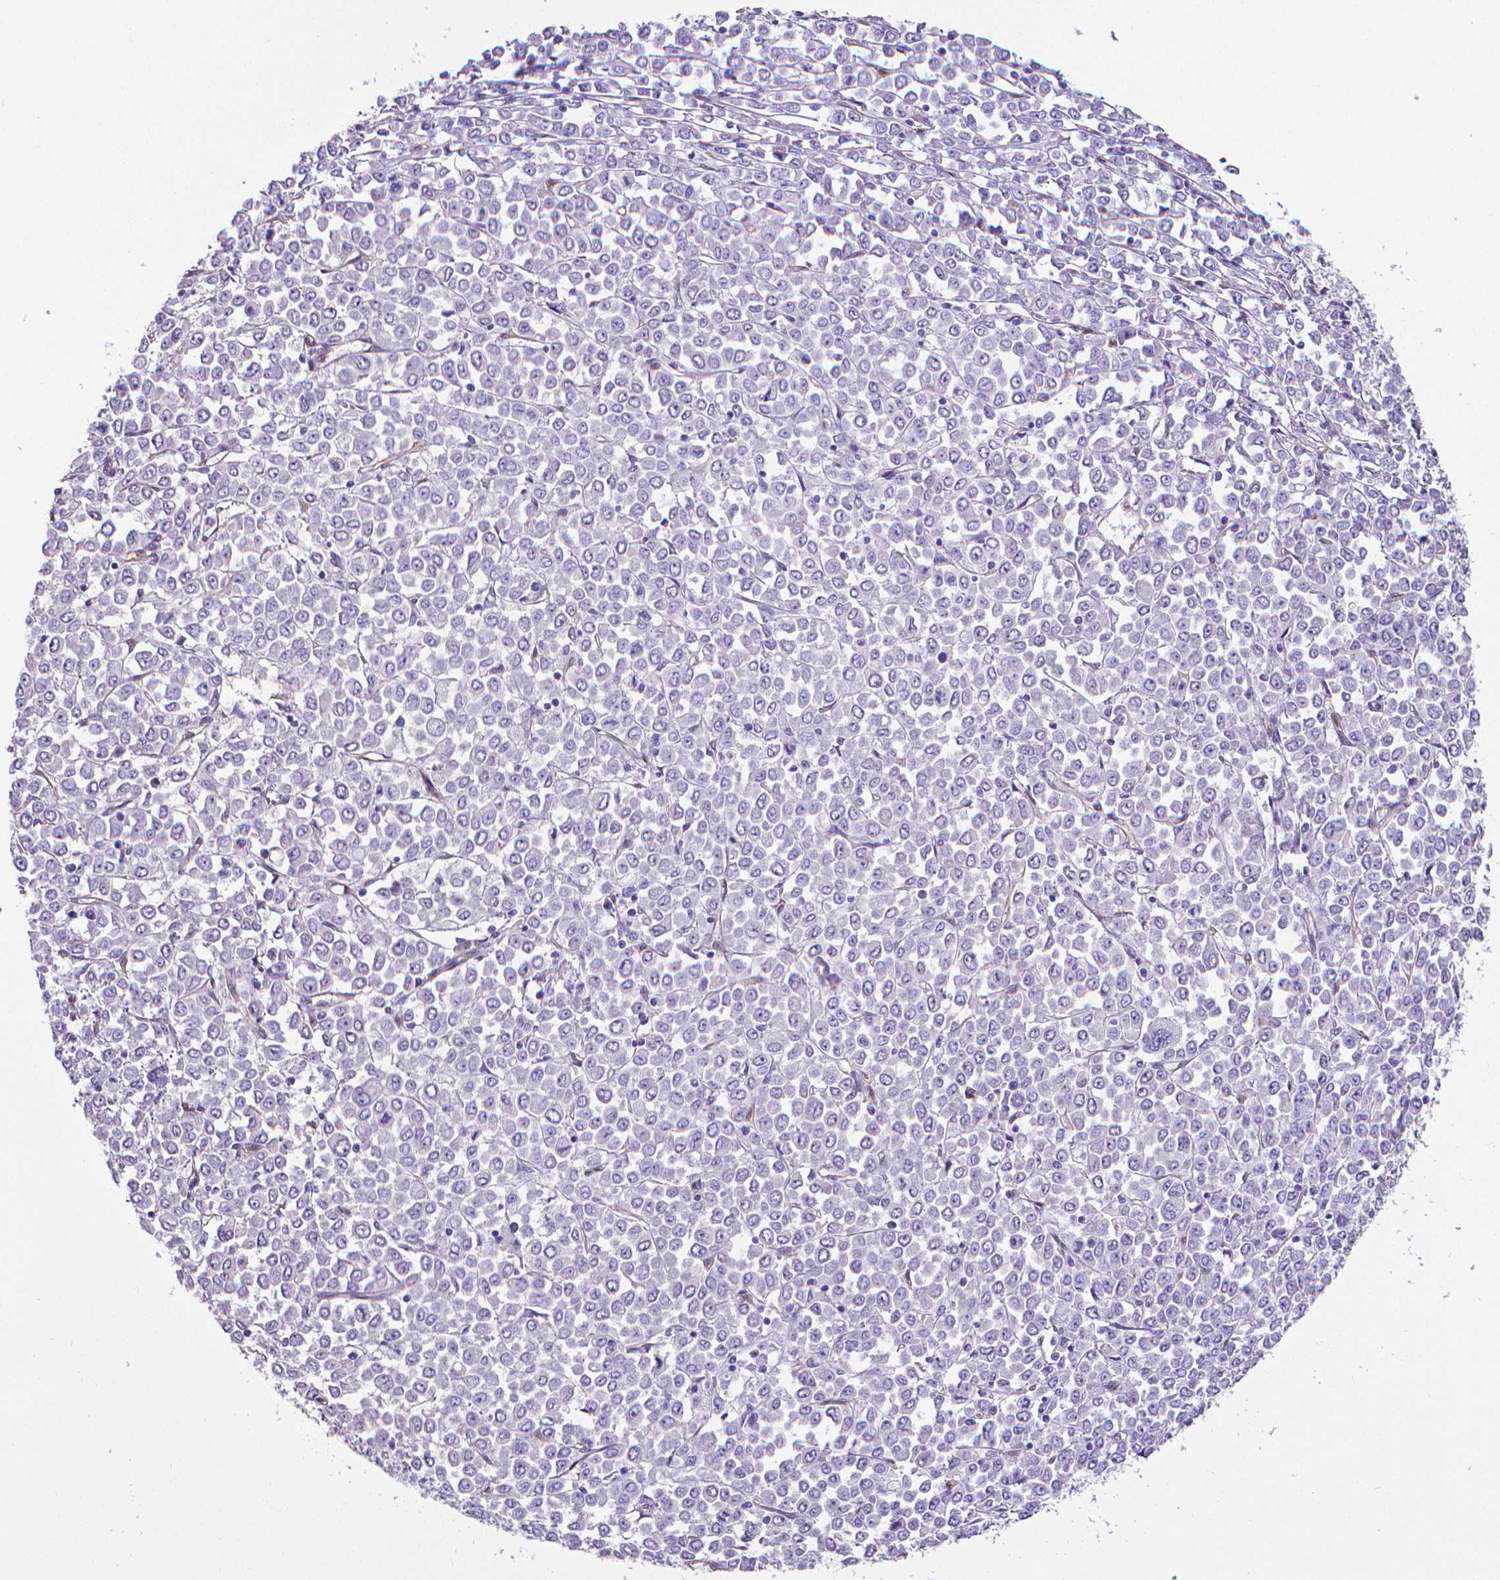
{"staining": {"intensity": "negative", "quantity": "none", "location": "none"}, "tissue": "stomach cancer", "cell_type": "Tumor cells", "image_type": "cancer", "snomed": [{"axis": "morphology", "description": "Adenocarcinoma, NOS"}, {"axis": "topography", "description": "Stomach, upper"}], "caption": "Tumor cells are negative for brown protein staining in stomach cancer (adenocarcinoma). Brightfield microscopy of immunohistochemistry (IHC) stained with DAB (brown) and hematoxylin (blue), captured at high magnification.", "gene": "CLIC4", "patient": {"sex": "male", "age": 70}}